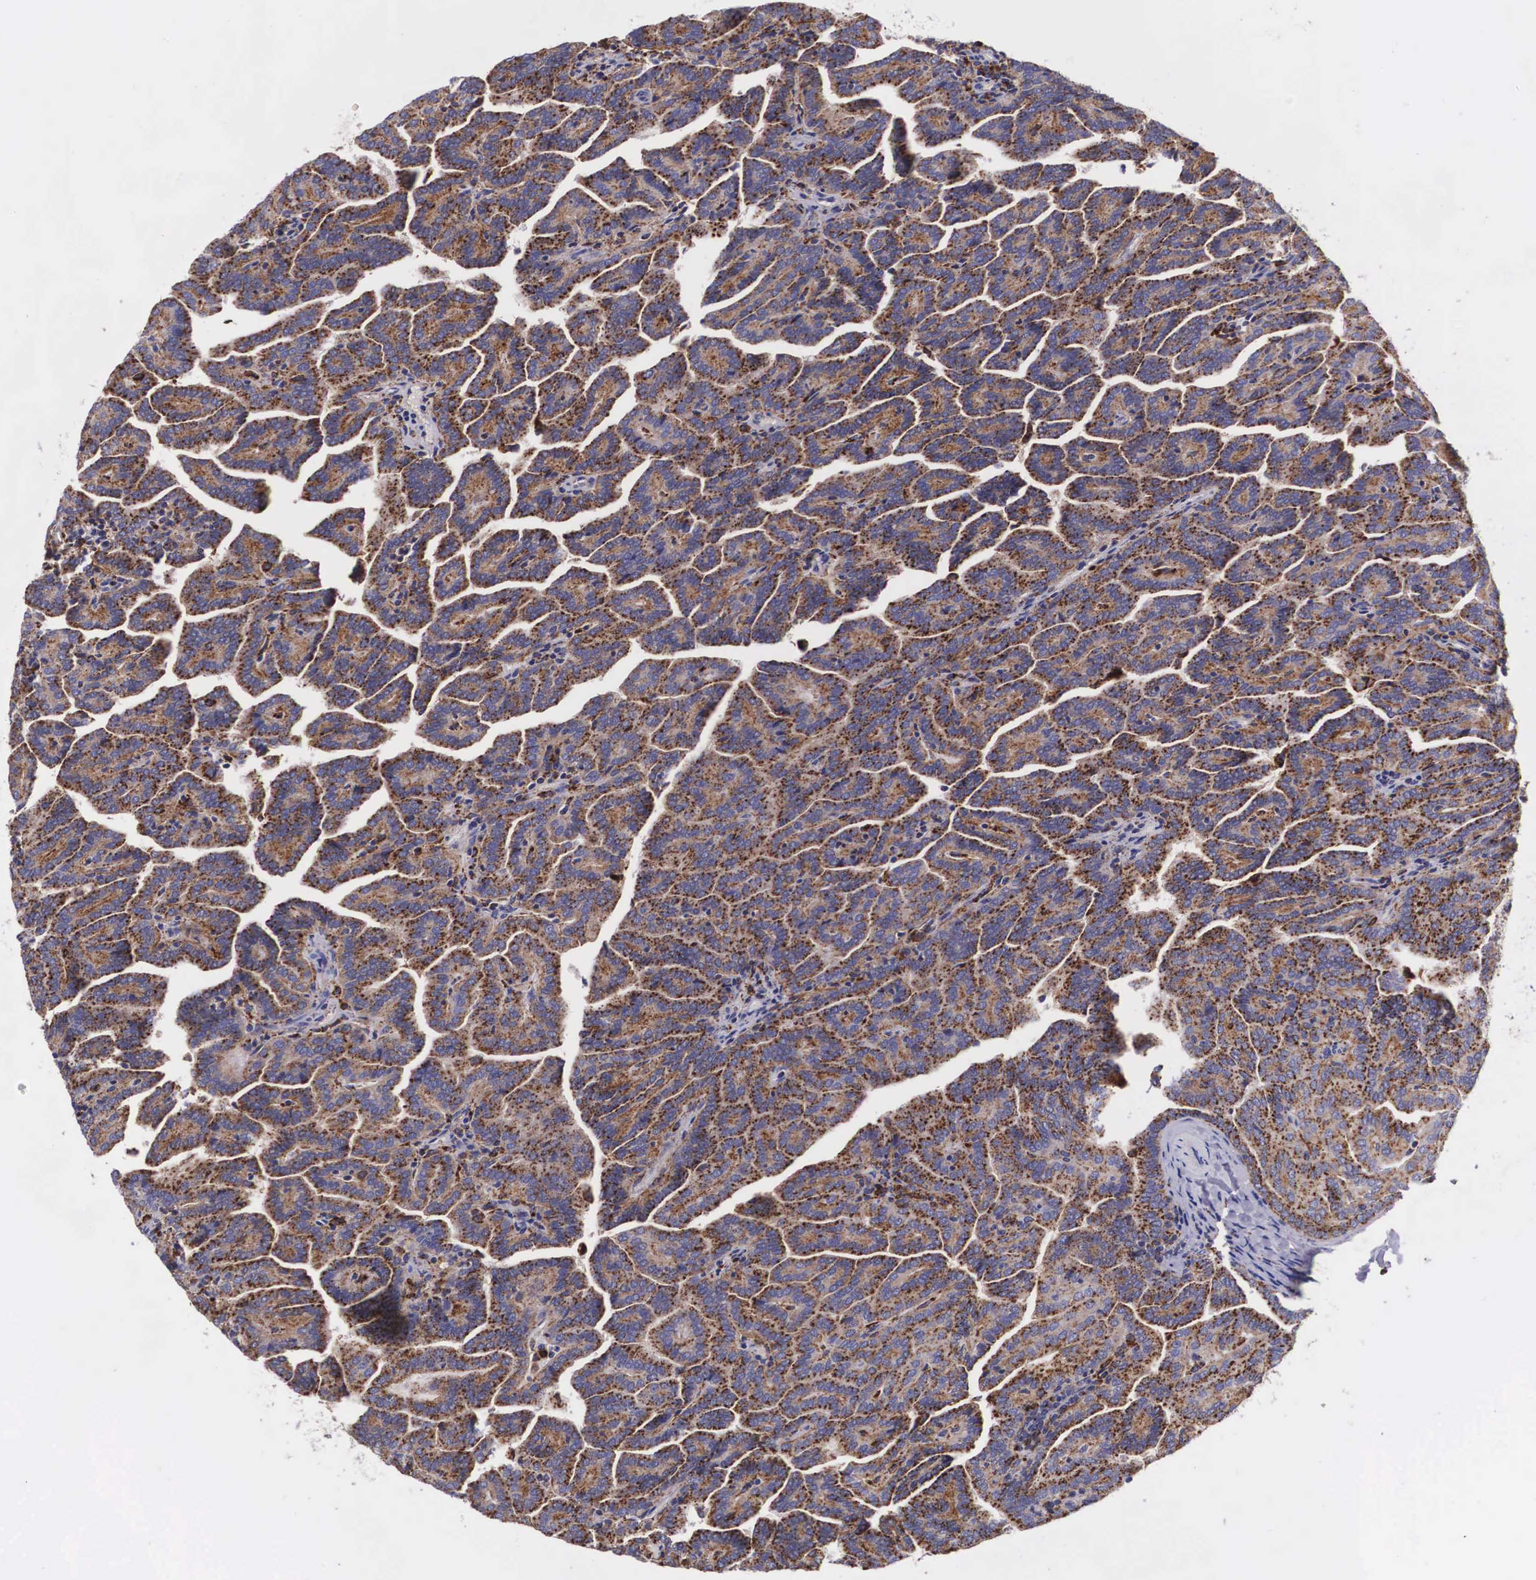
{"staining": {"intensity": "strong", "quantity": ">75%", "location": "cytoplasmic/membranous"}, "tissue": "renal cancer", "cell_type": "Tumor cells", "image_type": "cancer", "snomed": [{"axis": "morphology", "description": "Adenocarcinoma, NOS"}, {"axis": "topography", "description": "Kidney"}], "caption": "Protein expression analysis of renal cancer exhibits strong cytoplasmic/membranous positivity in approximately >75% of tumor cells. Using DAB (brown) and hematoxylin (blue) stains, captured at high magnification using brightfield microscopy.", "gene": "NAGA", "patient": {"sex": "male", "age": 61}}